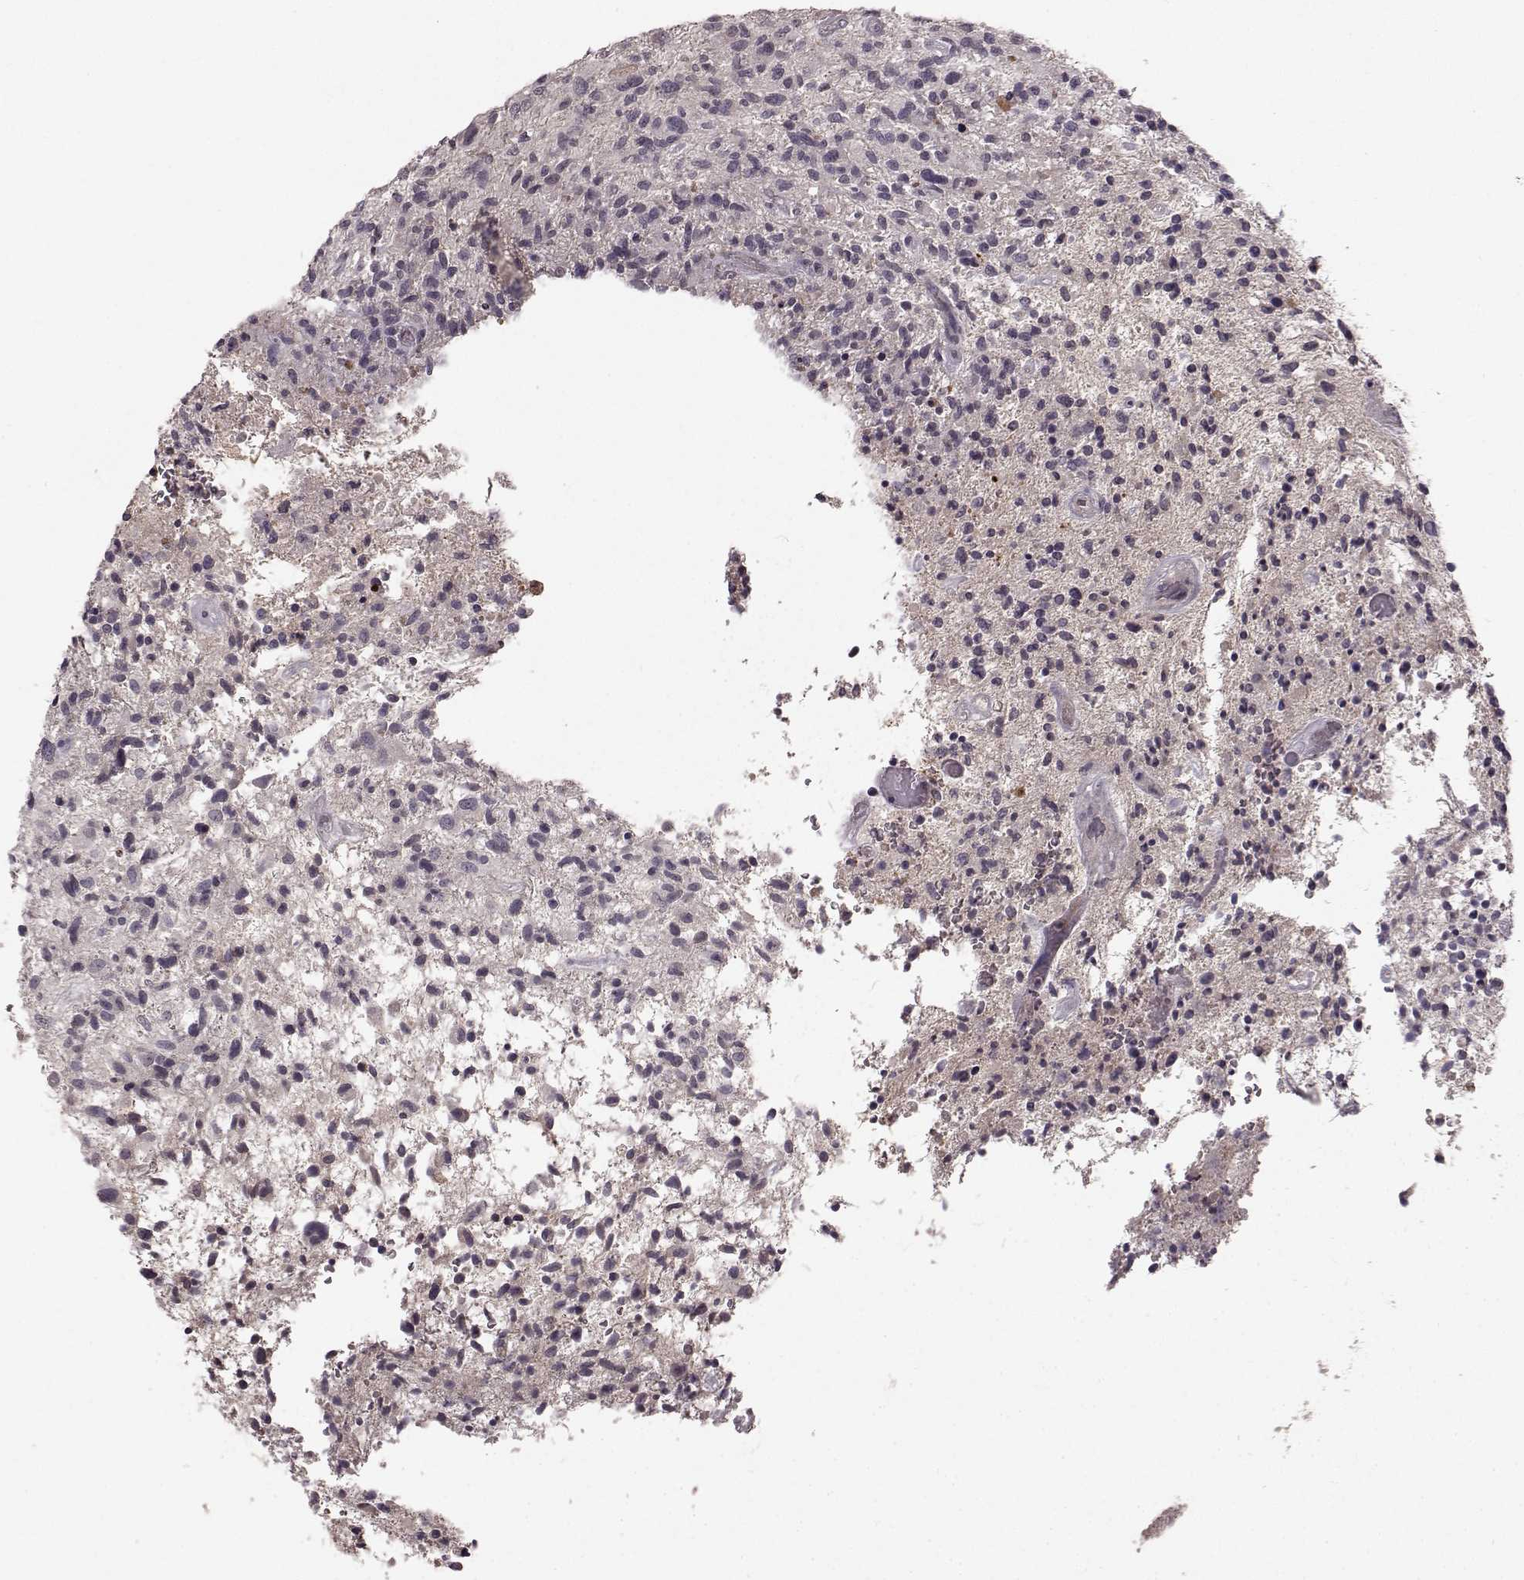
{"staining": {"intensity": "negative", "quantity": "none", "location": "none"}, "tissue": "glioma", "cell_type": "Tumor cells", "image_type": "cancer", "snomed": [{"axis": "morphology", "description": "Glioma, malignant, High grade"}, {"axis": "topography", "description": "Brain"}], "caption": "Micrograph shows no protein staining in tumor cells of glioma tissue.", "gene": "SLC22A18", "patient": {"sex": "male", "age": 47}}